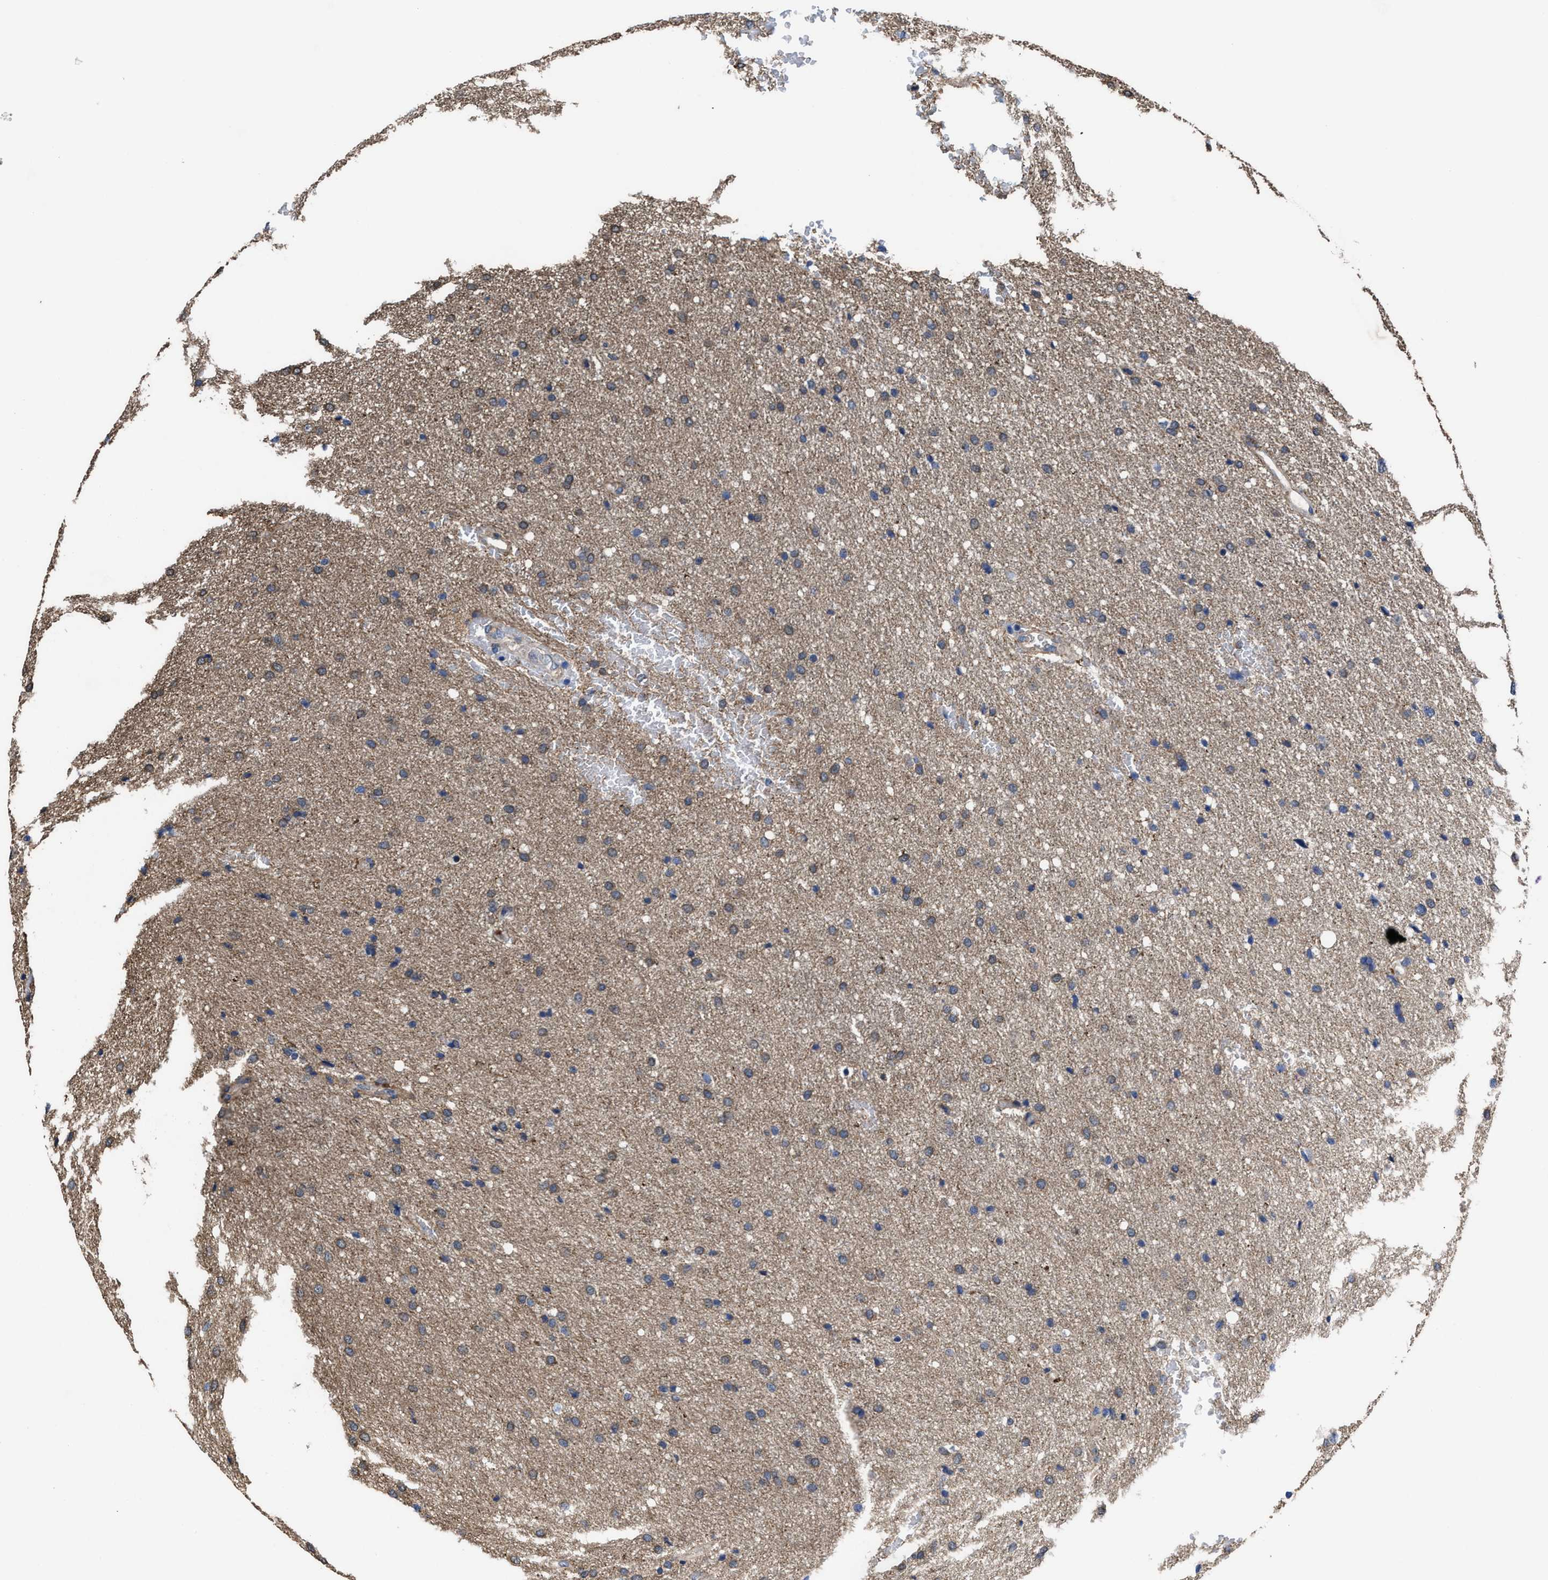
{"staining": {"intensity": "weak", "quantity": "25%-75%", "location": "cytoplasmic/membranous"}, "tissue": "glioma", "cell_type": "Tumor cells", "image_type": "cancer", "snomed": [{"axis": "morphology", "description": "Glioma, malignant, Low grade"}, {"axis": "topography", "description": "Brain"}], "caption": "IHC of human malignant glioma (low-grade) shows low levels of weak cytoplasmic/membranous expression in approximately 25%-75% of tumor cells. (IHC, brightfield microscopy, high magnification).", "gene": "IDNK", "patient": {"sex": "female", "age": 37}}